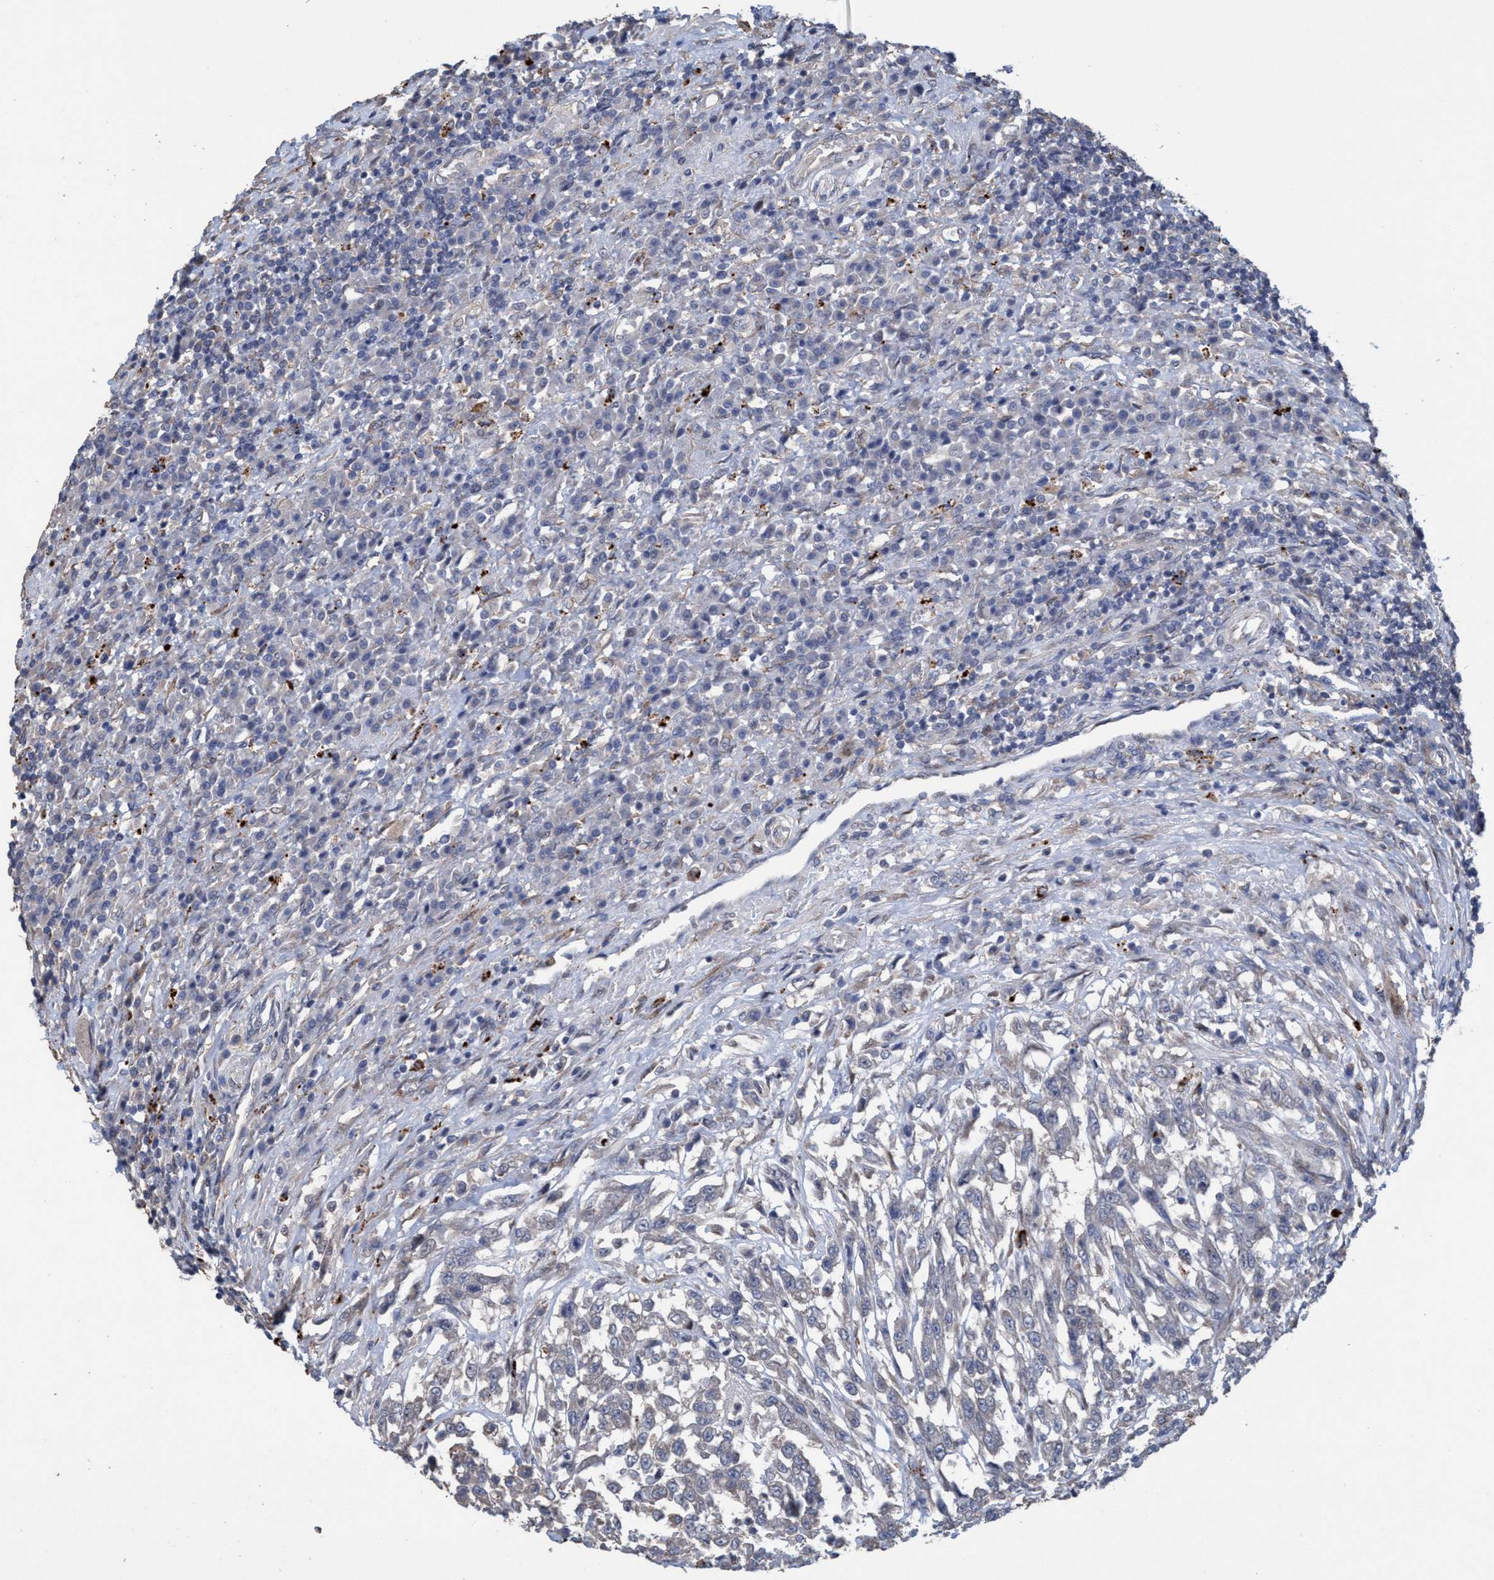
{"staining": {"intensity": "negative", "quantity": "none", "location": "none"}, "tissue": "urothelial cancer", "cell_type": "Tumor cells", "image_type": "cancer", "snomed": [{"axis": "morphology", "description": "Urothelial carcinoma, High grade"}, {"axis": "topography", "description": "Urinary bladder"}], "caption": "DAB (3,3'-diaminobenzidine) immunohistochemical staining of high-grade urothelial carcinoma displays no significant expression in tumor cells.", "gene": "BBS9", "patient": {"sex": "male", "age": 46}}